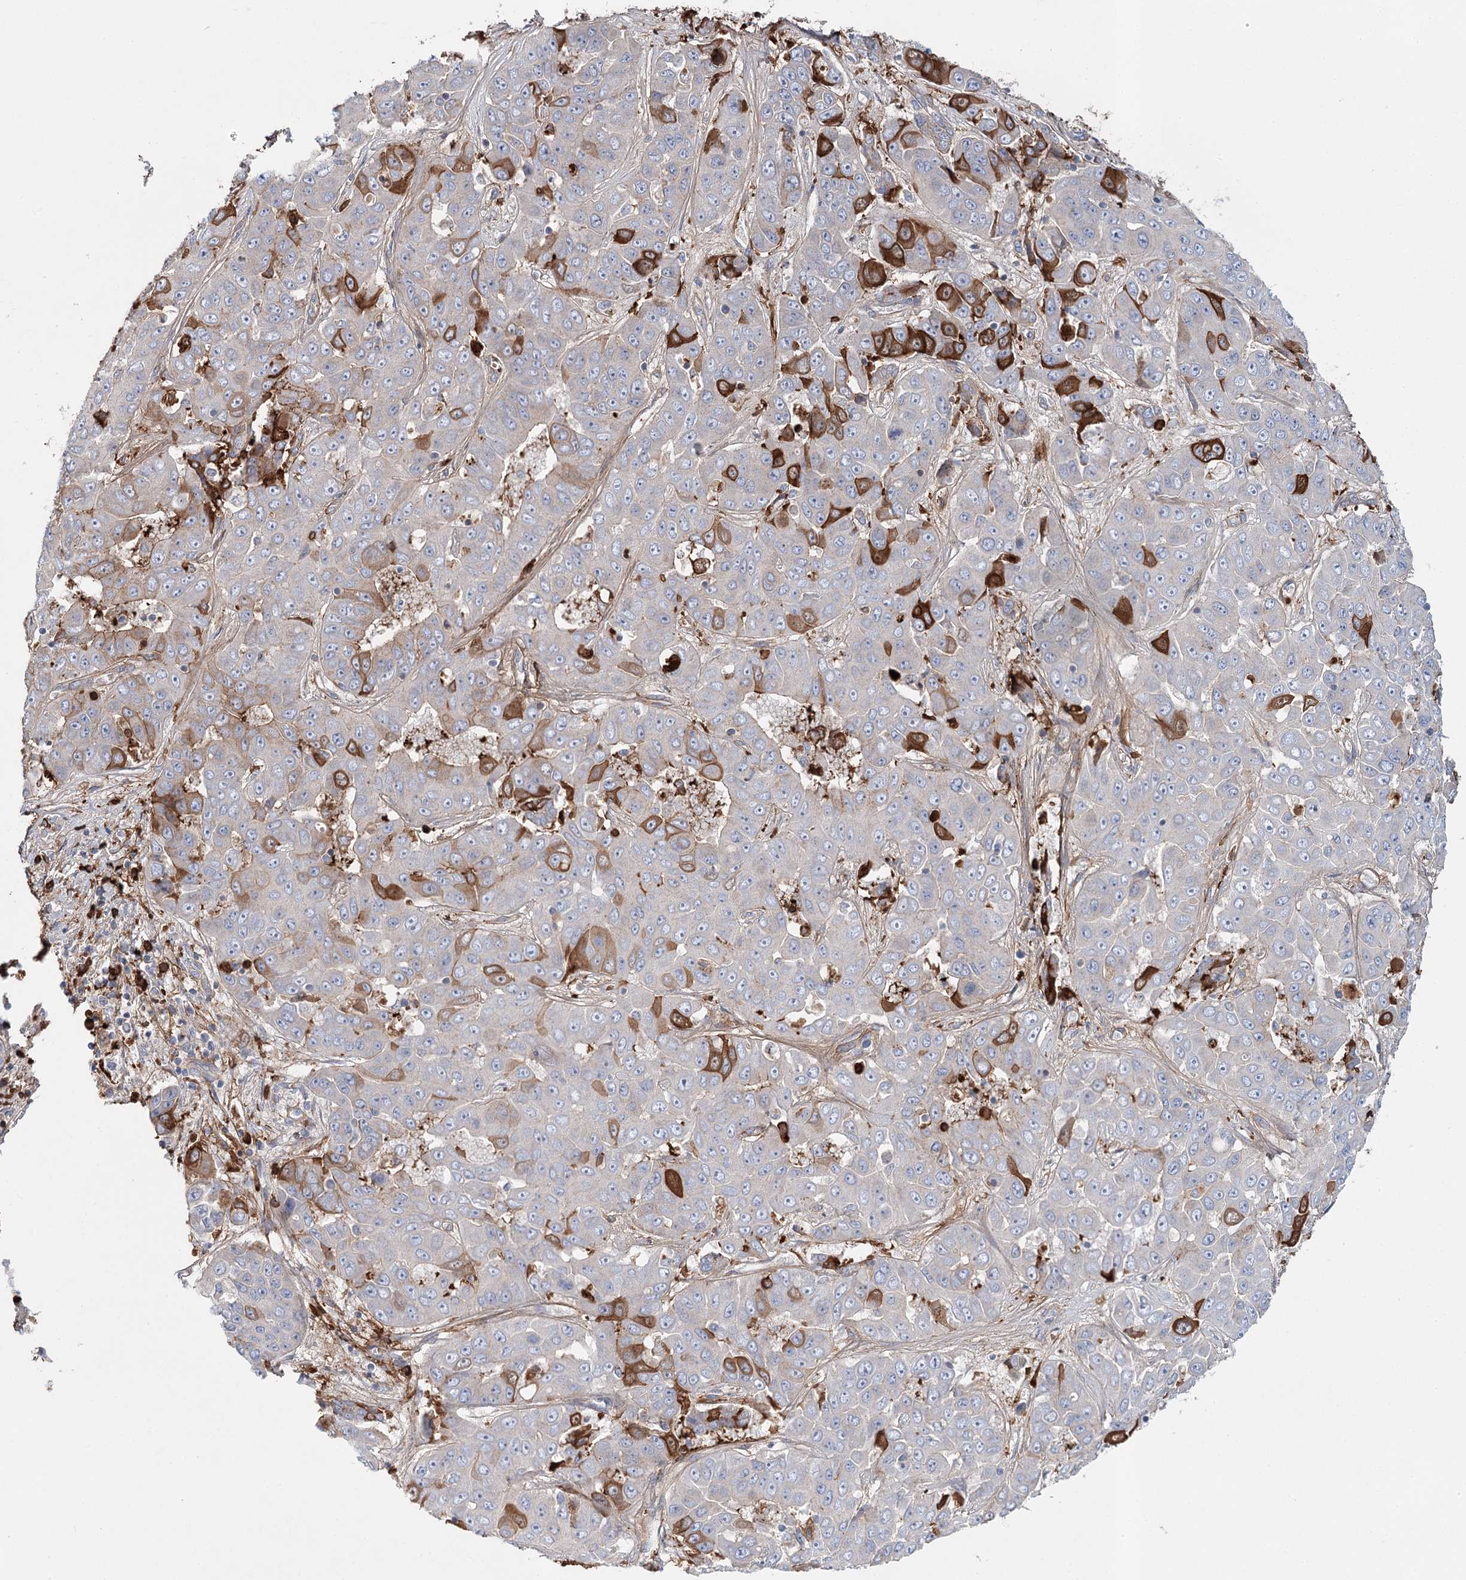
{"staining": {"intensity": "strong", "quantity": "<25%", "location": "cytoplasmic/membranous"}, "tissue": "liver cancer", "cell_type": "Tumor cells", "image_type": "cancer", "snomed": [{"axis": "morphology", "description": "Cholangiocarcinoma"}, {"axis": "topography", "description": "Liver"}], "caption": "Immunohistochemical staining of liver cancer demonstrates medium levels of strong cytoplasmic/membranous expression in about <25% of tumor cells.", "gene": "ALKBH8", "patient": {"sex": "female", "age": 52}}